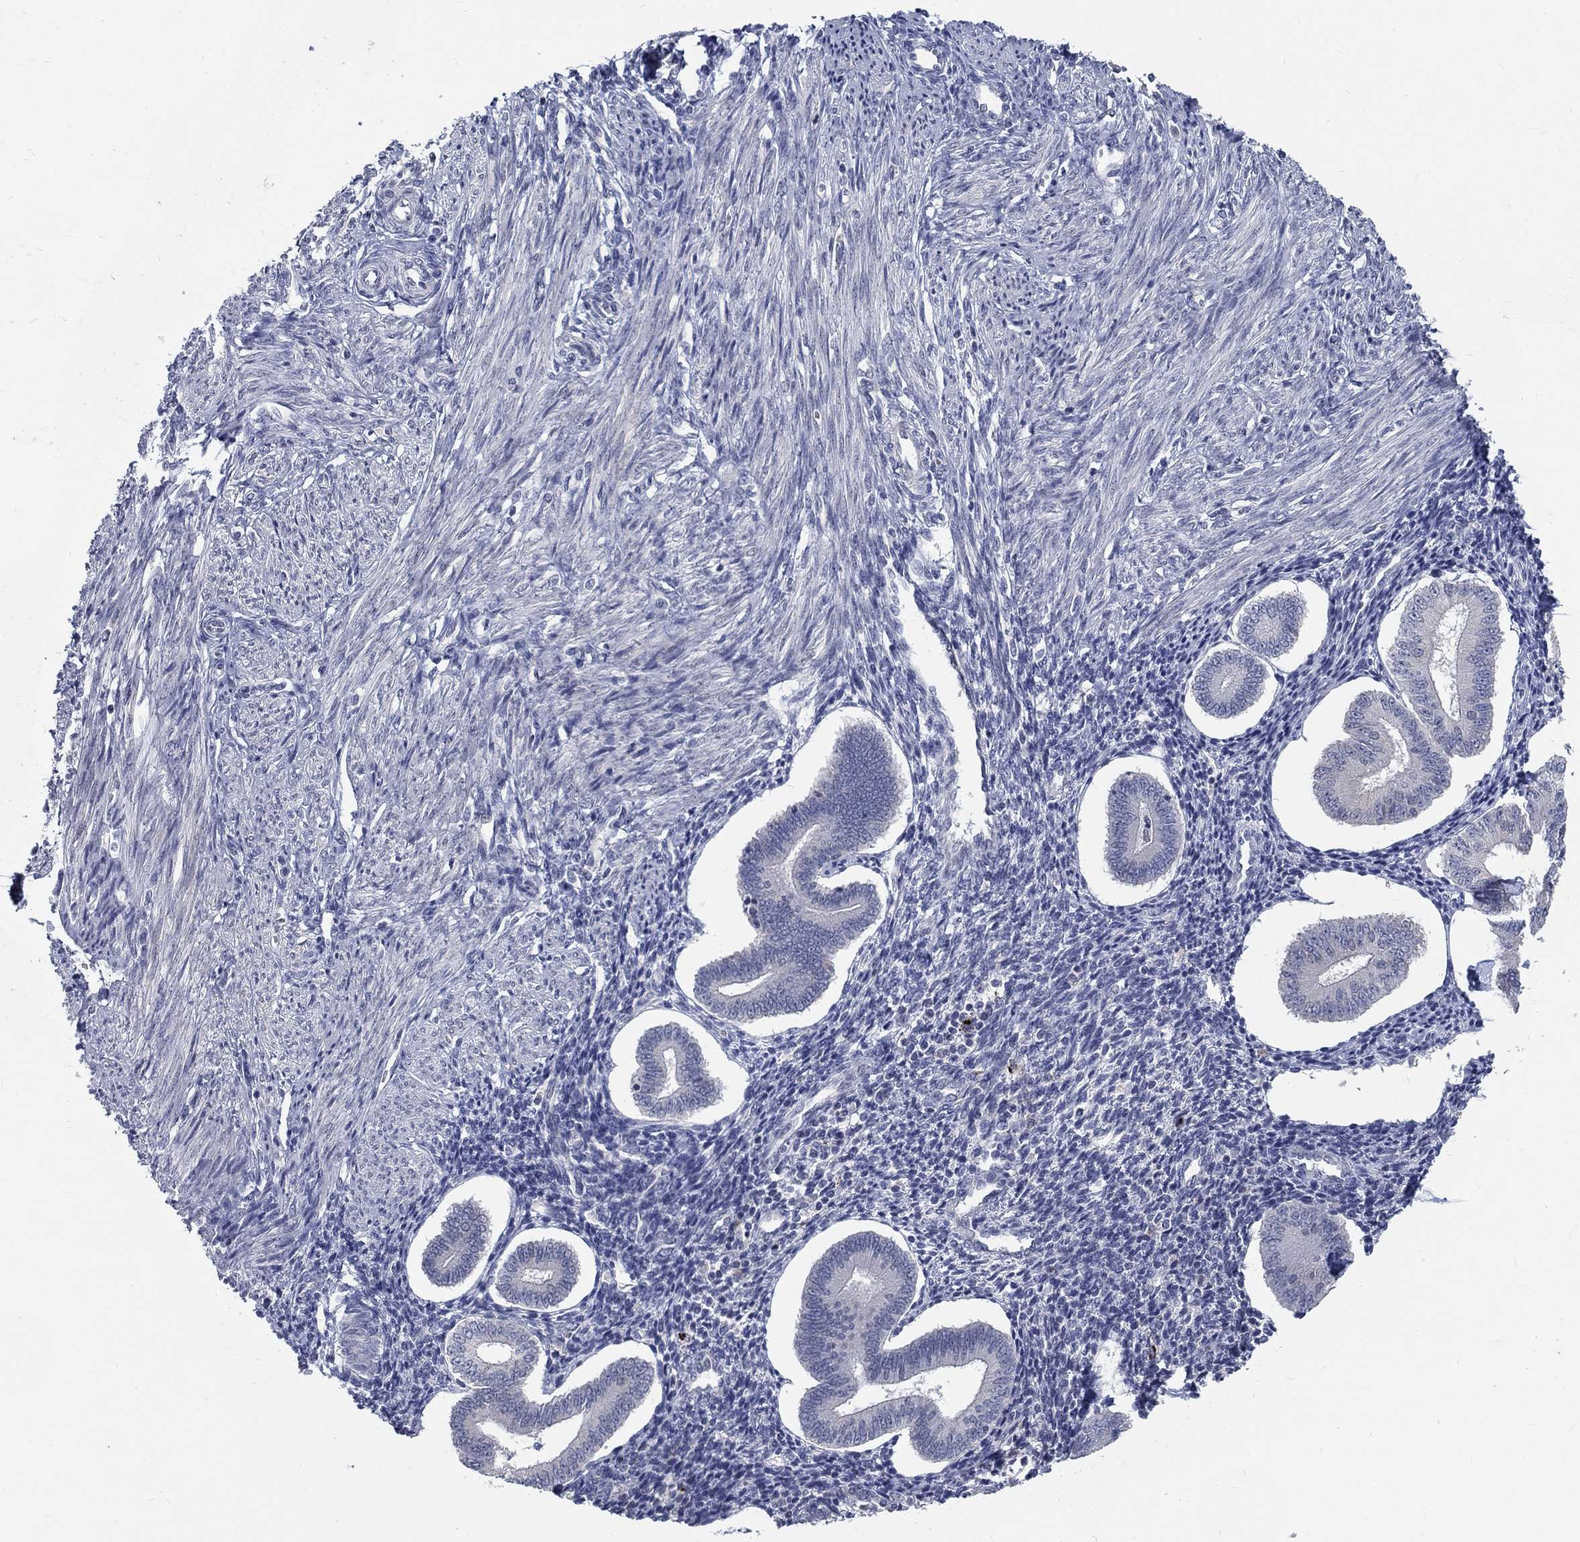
{"staining": {"intensity": "negative", "quantity": "none", "location": "none"}, "tissue": "endometrium", "cell_type": "Cells in endometrial stroma", "image_type": "normal", "snomed": [{"axis": "morphology", "description": "Normal tissue, NOS"}, {"axis": "topography", "description": "Endometrium"}], "caption": "An immunohistochemistry image of normal endometrium is shown. There is no staining in cells in endometrial stroma of endometrium.", "gene": "MTSS2", "patient": {"sex": "female", "age": 40}}